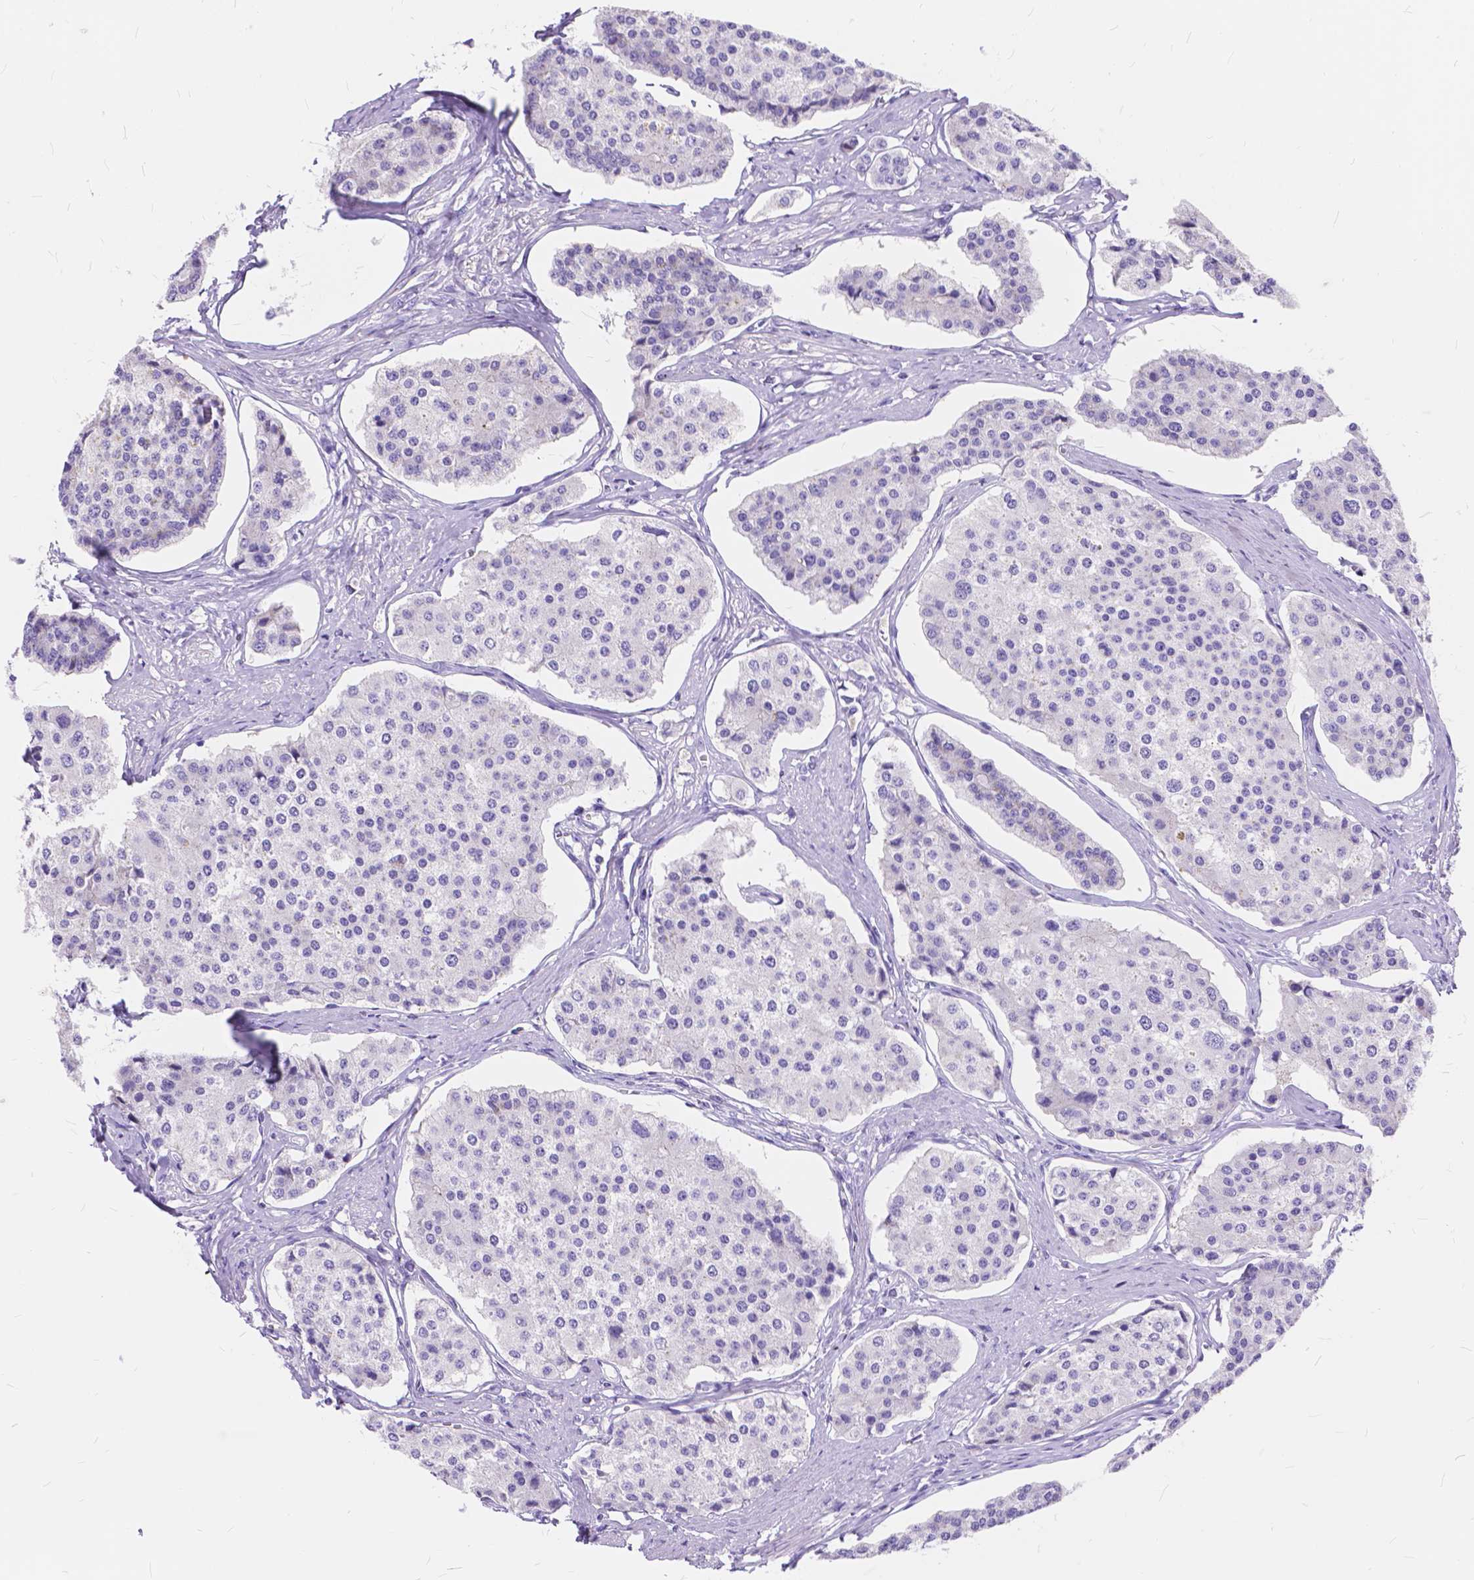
{"staining": {"intensity": "negative", "quantity": "none", "location": "none"}, "tissue": "carcinoid", "cell_type": "Tumor cells", "image_type": "cancer", "snomed": [{"axis": "morphology", "description": "Carcinoid, malignant, NOS"}, {"axis": "topography", "description": "Small intestine"}], "caption": "Histopathology image shows no significant protein positivity in tumor cells of malignant carcinoid.", "gene": "FOXL2", "patient": {"sex": "female", "age": 65}}